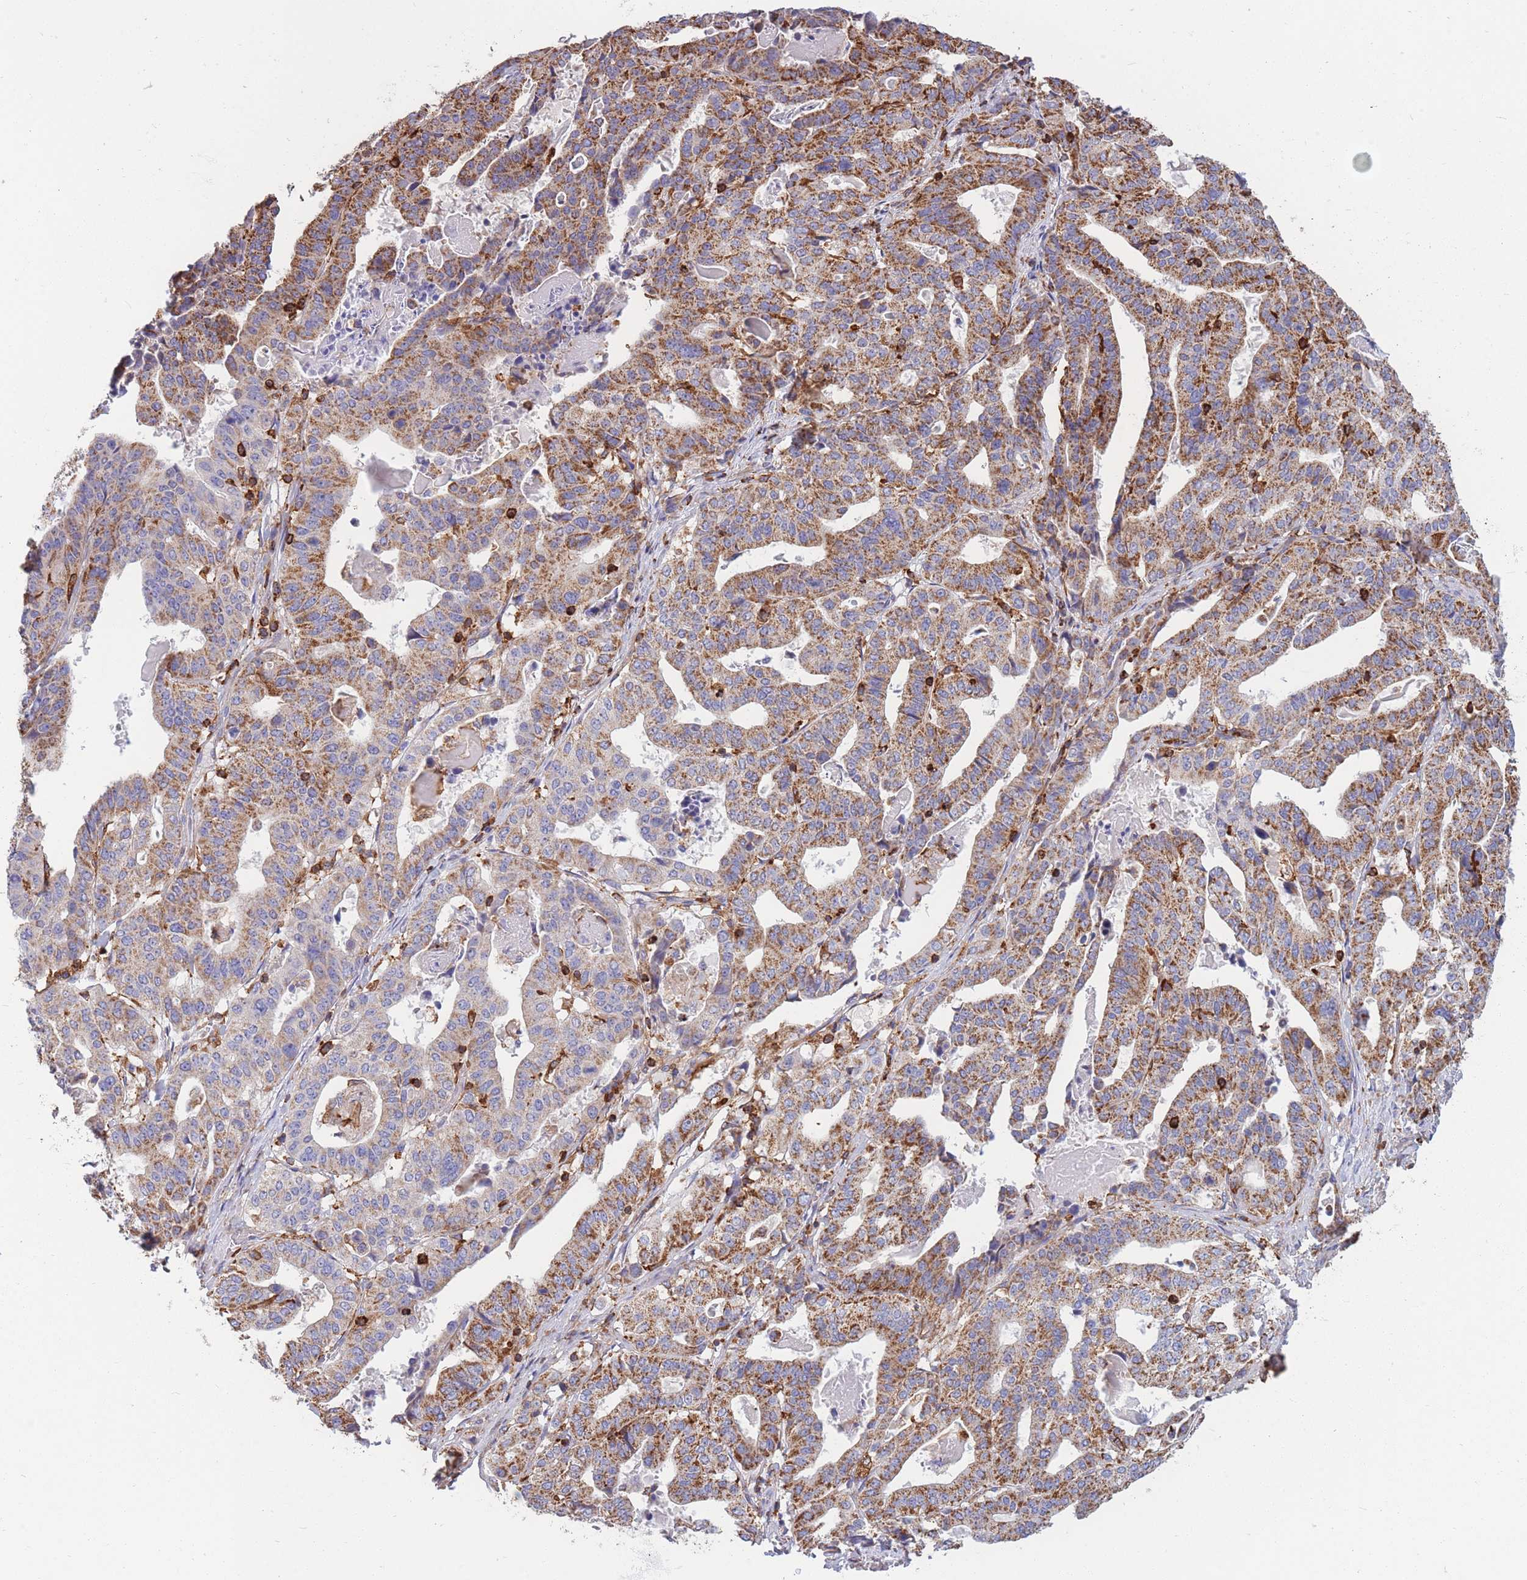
{"staining": {"intensity": "moderate", "quantity": ">75%", "location": "cytoplasmic/membranous"}, "tissue": "stomach cancer", "cell_type": "Tumor cells", "image_type": "cancer", "snomed": [{"axis": "morphology", "description": "Adenocarcinoma, NOS"}, {"axis": "topography", "description": "Stomach"}], "caption": "High-power microscopy captured an immunohistochemistry (IHC) histopathology image of stomach adenocarcinoma, revealing moderate cytoplasmic/membranous staining in about >75% of tumor cells.", "gene": "MRPL54", "patient": {"sex": "male", "age": 48}}